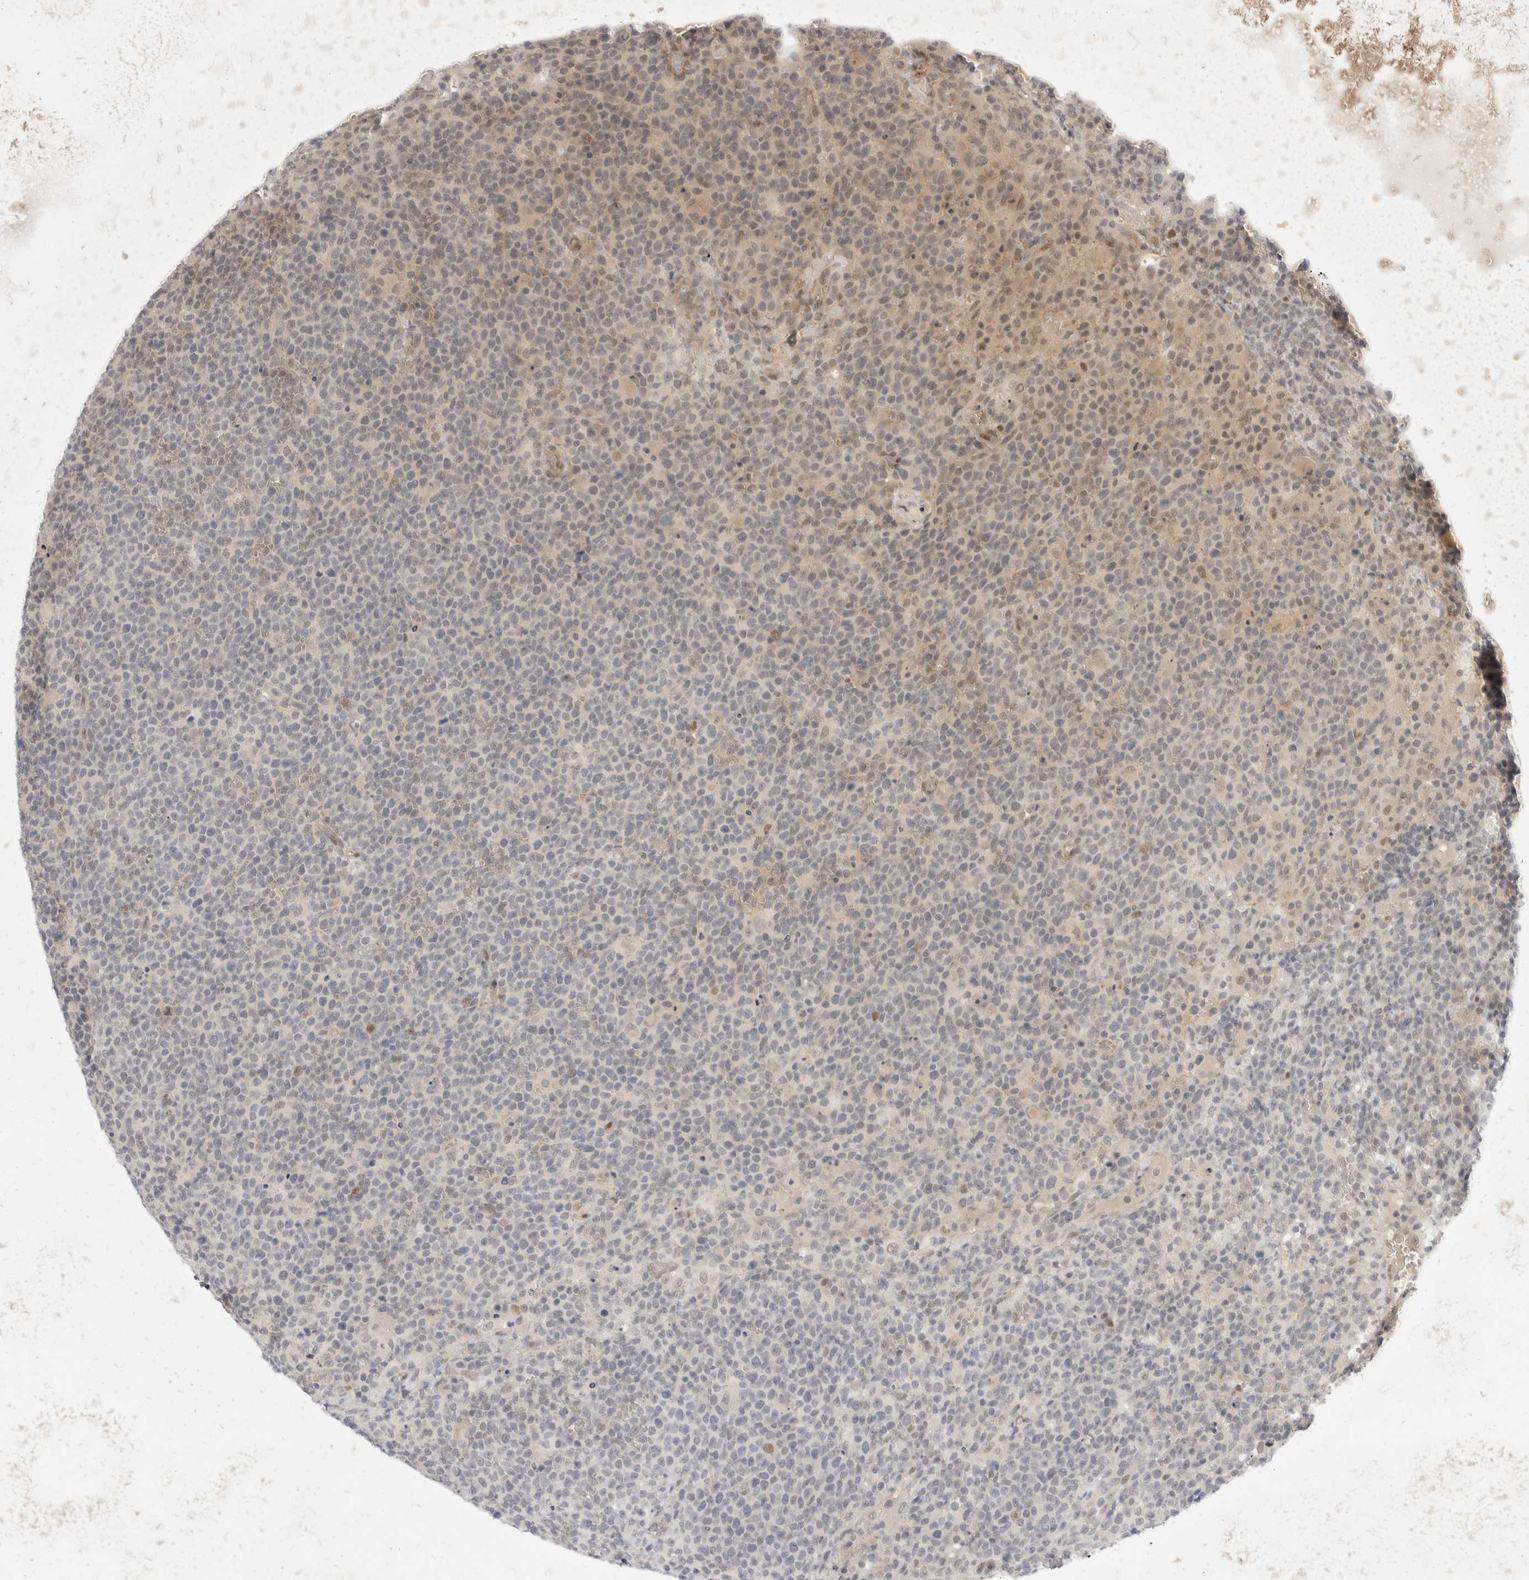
{"staining": {"intensity": "weak", "quantity": "<25%", "location": "cytoplasmic/membranous"}, "tissue": "lymphoma", "cell_type": "Tumor cells", "image_type": "cancer", "snomed": [{"axis": "morphology", "description": "Malignant lymphoma, non-Hodgkin's type, High grade"}, {"axis": "topography", "description": "Lymph node"}], "caption": "Immunohistochemistry (IHC) histopathology image of neoplastic tissue: human lymphoma stained with DAB (3,3'-diaminobenzidine) reveals no significant protein staining in tumor cells.", "gene": "TOM1L2", "patient": {"sex": "male", "age": 61}}